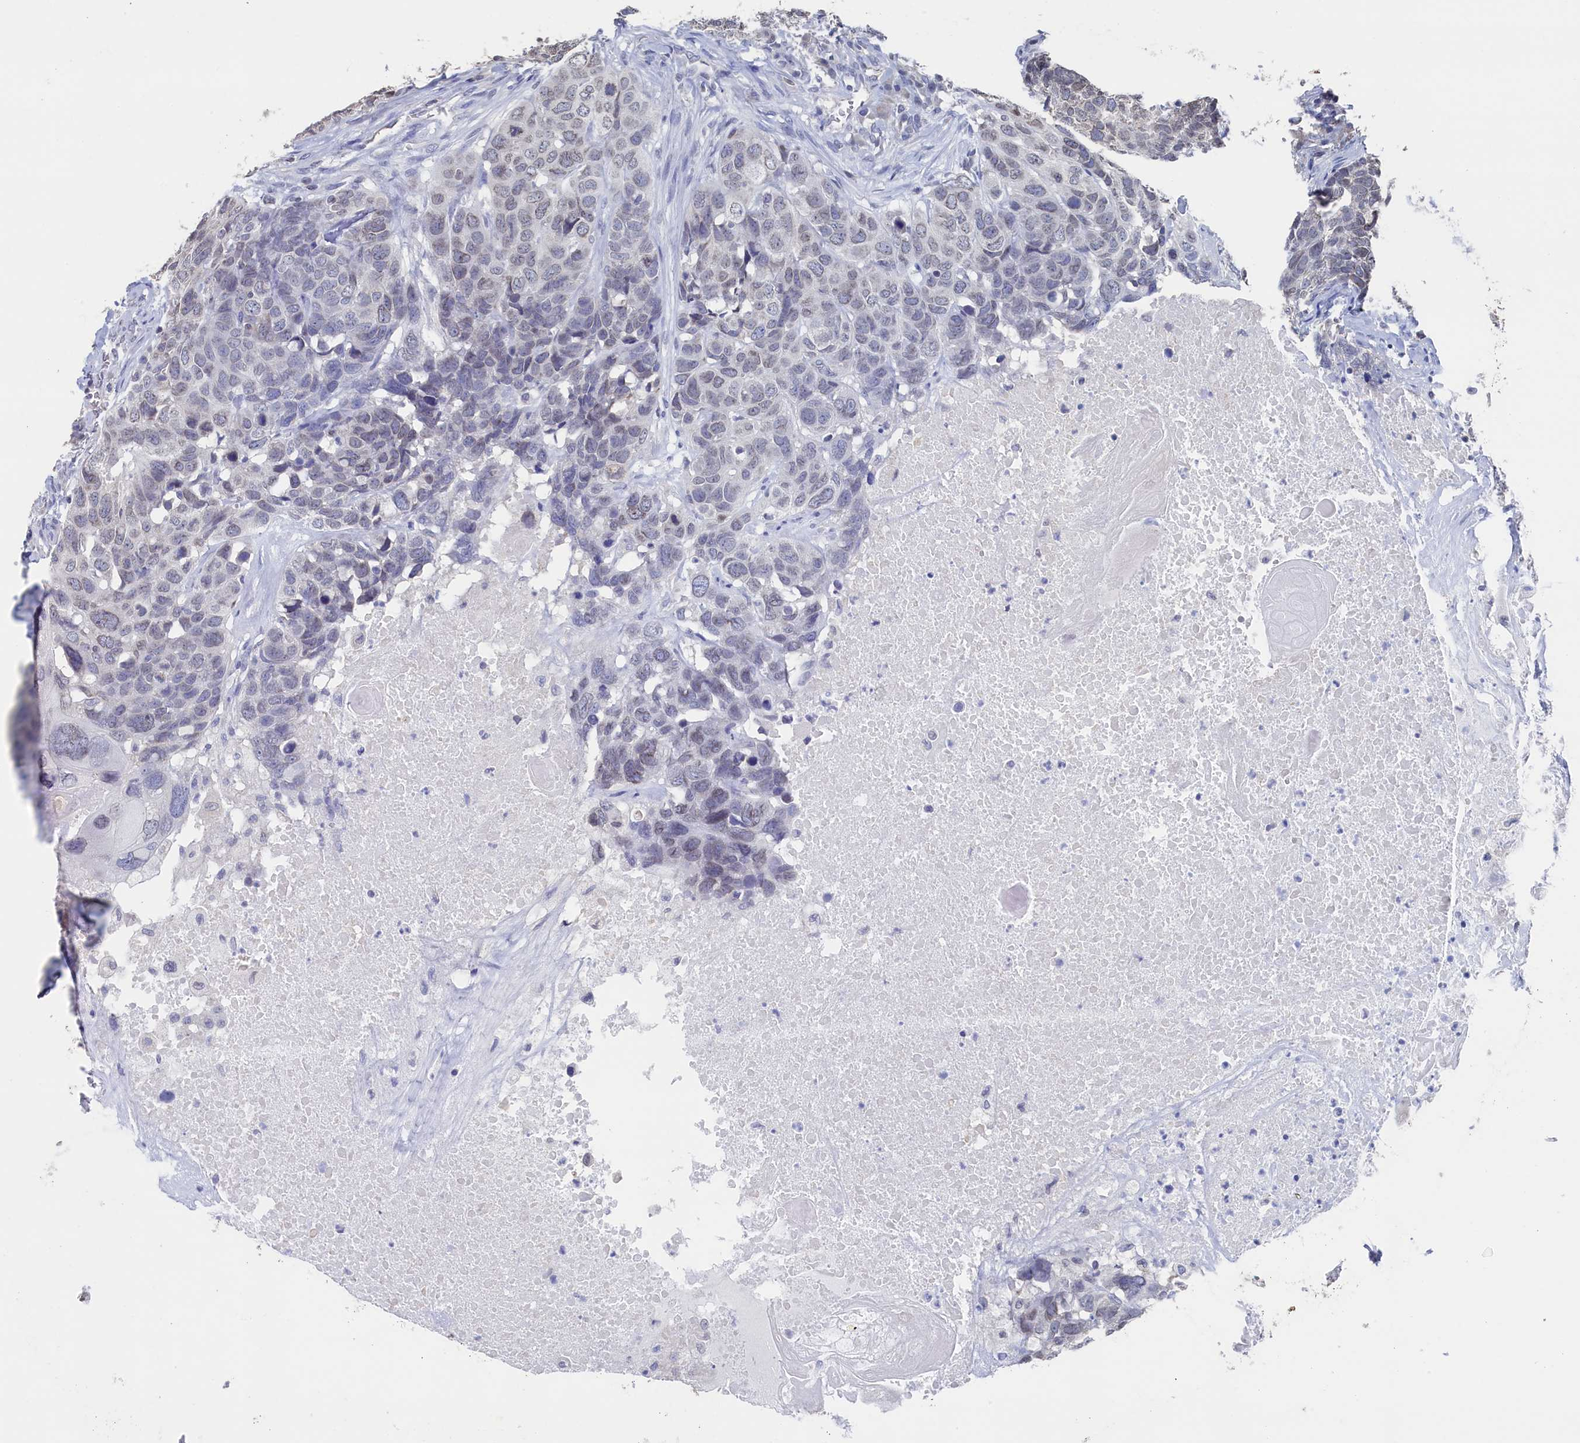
{"staining": {"intensity": "weak", "quantity": "<25%", "location": "nuclear"}, "tissue": "head and neck cancer", "cell_type": "Tumor cells", "image_type": "cancer", "snomed": [{"axis": "morphology", "description": "Squamous cell carcinoma, NOS"}, {"axis": "topography", "description": "Head-Neck"}], "caption": "Squamous cell carcinoma (head and neck) was stained to show a protein in brown. There is no significant staining in tumor cells.", "gene": "C11orf54", "patient": {"sex": "male", "age": 66}}